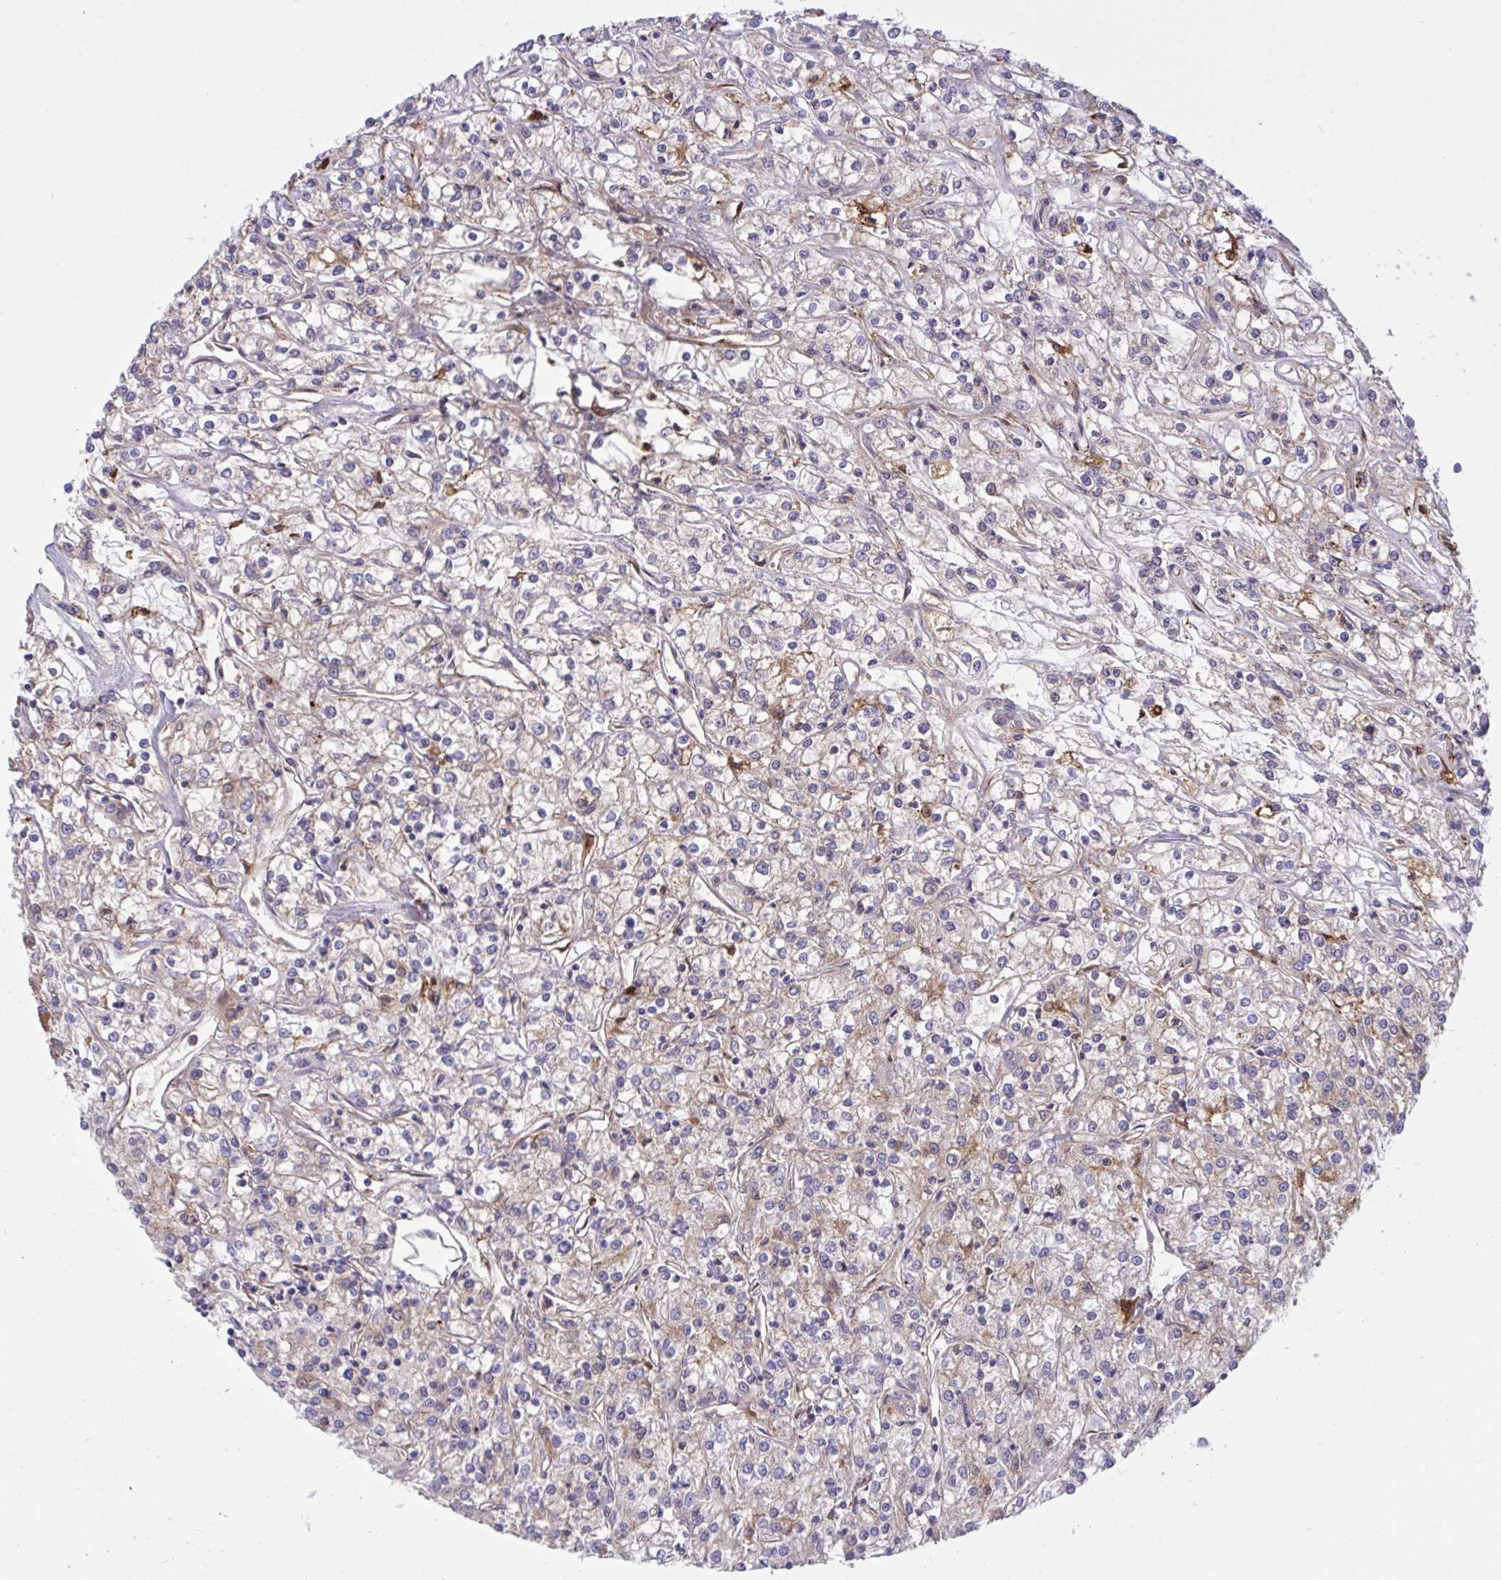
{"staining": {"intensity": "weak", "quantity": "<25%", "location": "cytoplasmic/membranous"}, "tissue": "renal cancer", "cell_type": "Tumor cells", "image_type": "cancer", "snomed": [{"axis": "morphology", "description": "Adenocarcinoma, NOS"}, {"axis": "topography", "description": "Kidney"}], "caption": "Renal cancer was stained to show a protein in brown. There is no significant positivity in tumor cells.", "gene": "F2", "patient": {"sex": "female", "age": 59}}